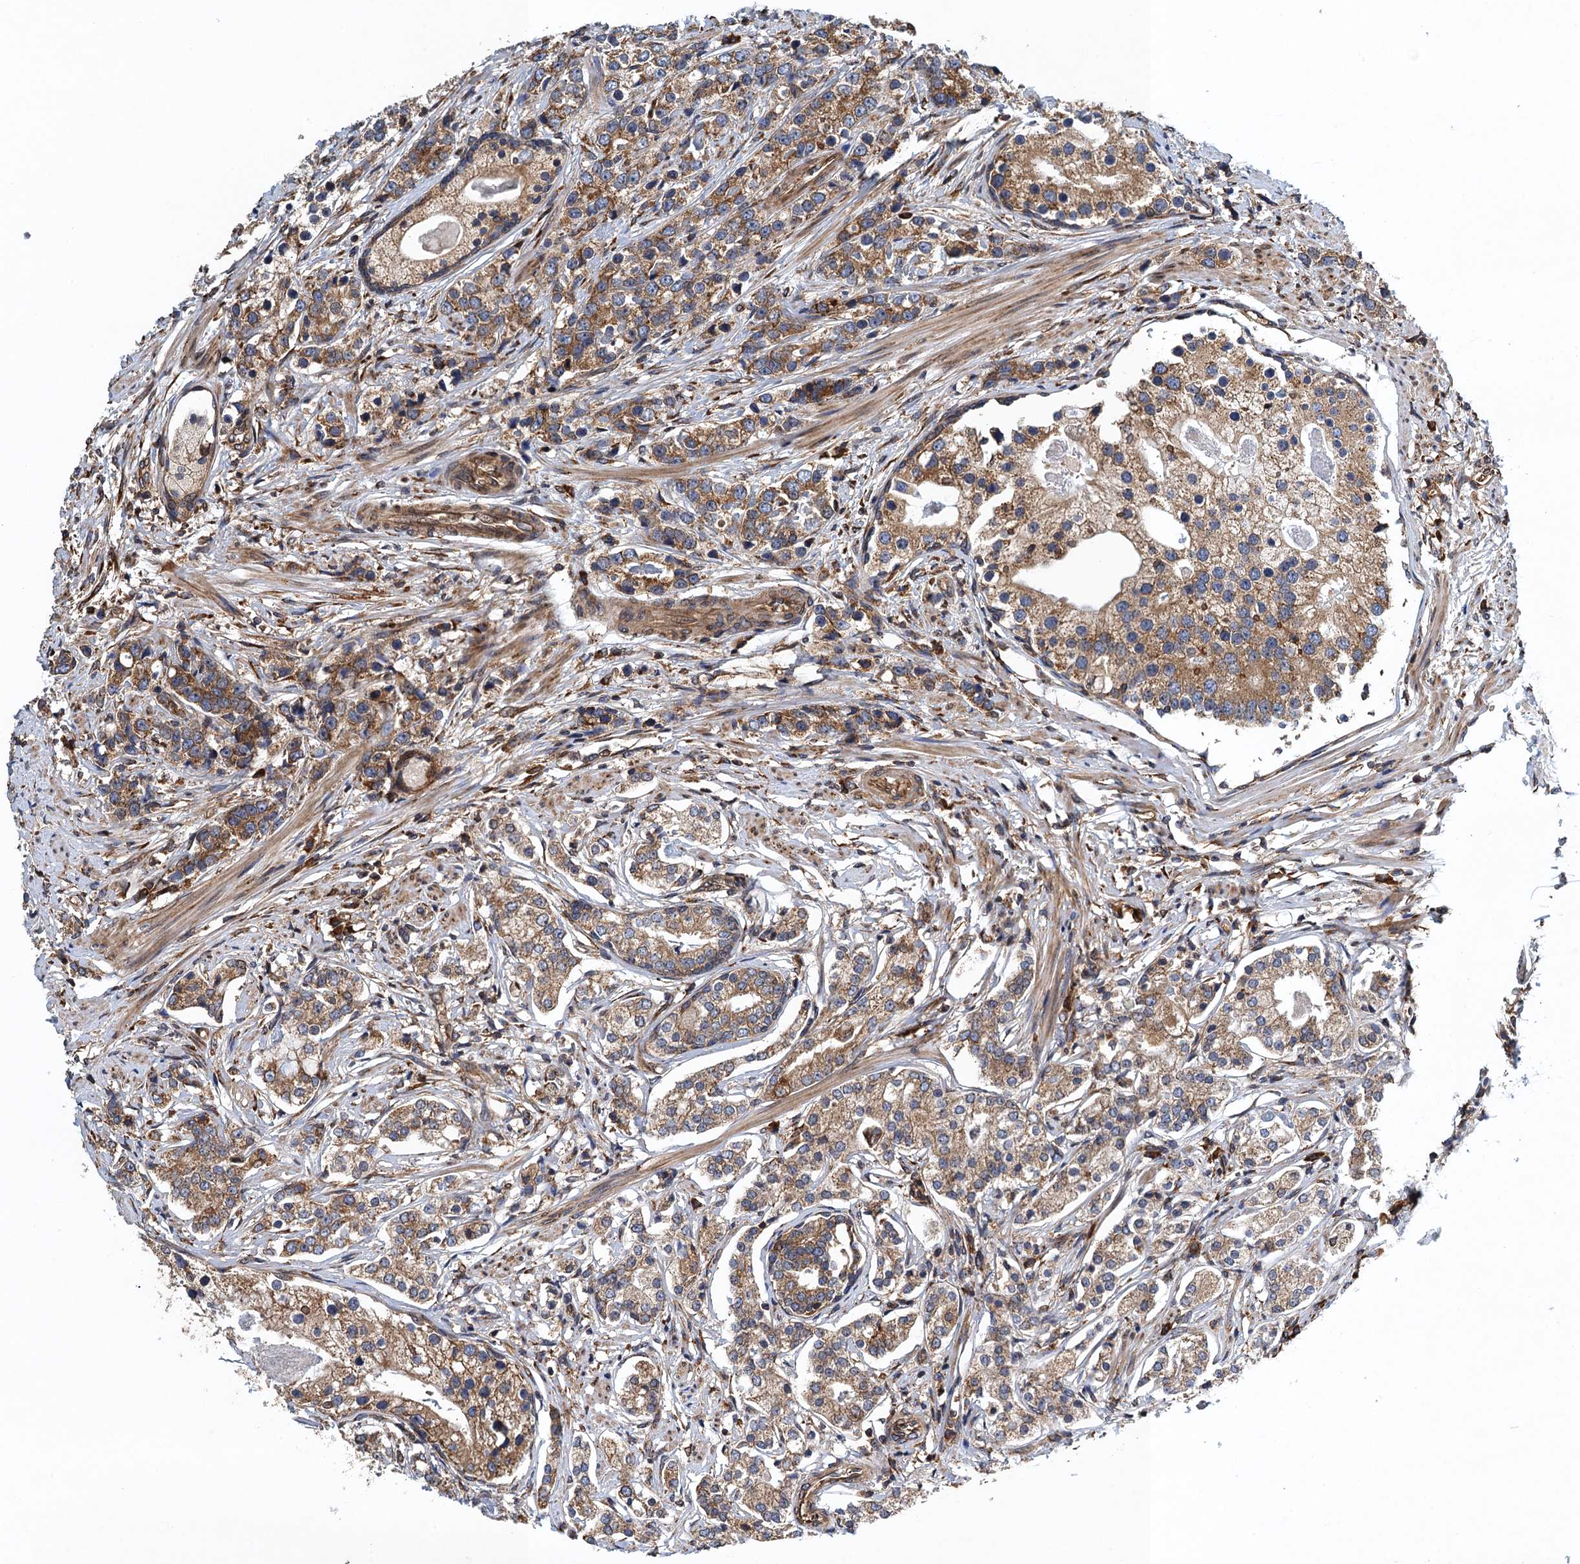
{"staining": {"intensity": "moderate", "quantity": ">75%", "location": "cytoplasmic/membranous"}, "tissue": "prostate cancer", "cell_type": "Tumor cells", "image_type": "cancer", "snomed": [{"axis": "morphology", "description": "Adenocarcinoma, High grade"}, {"axis": "topography", "description": "Prostate"}], "caption": "Immunohistochemistry (DAB (3,3'-diaminobenzidine)) staining of high-grade adenocarcinoma (prostate) demonstrates moderate cytoplasmic/membranous protein staining in about >75% of tumor cells.", "gene": "MDM1", "patient": {"sex": "male", "age": 69}}